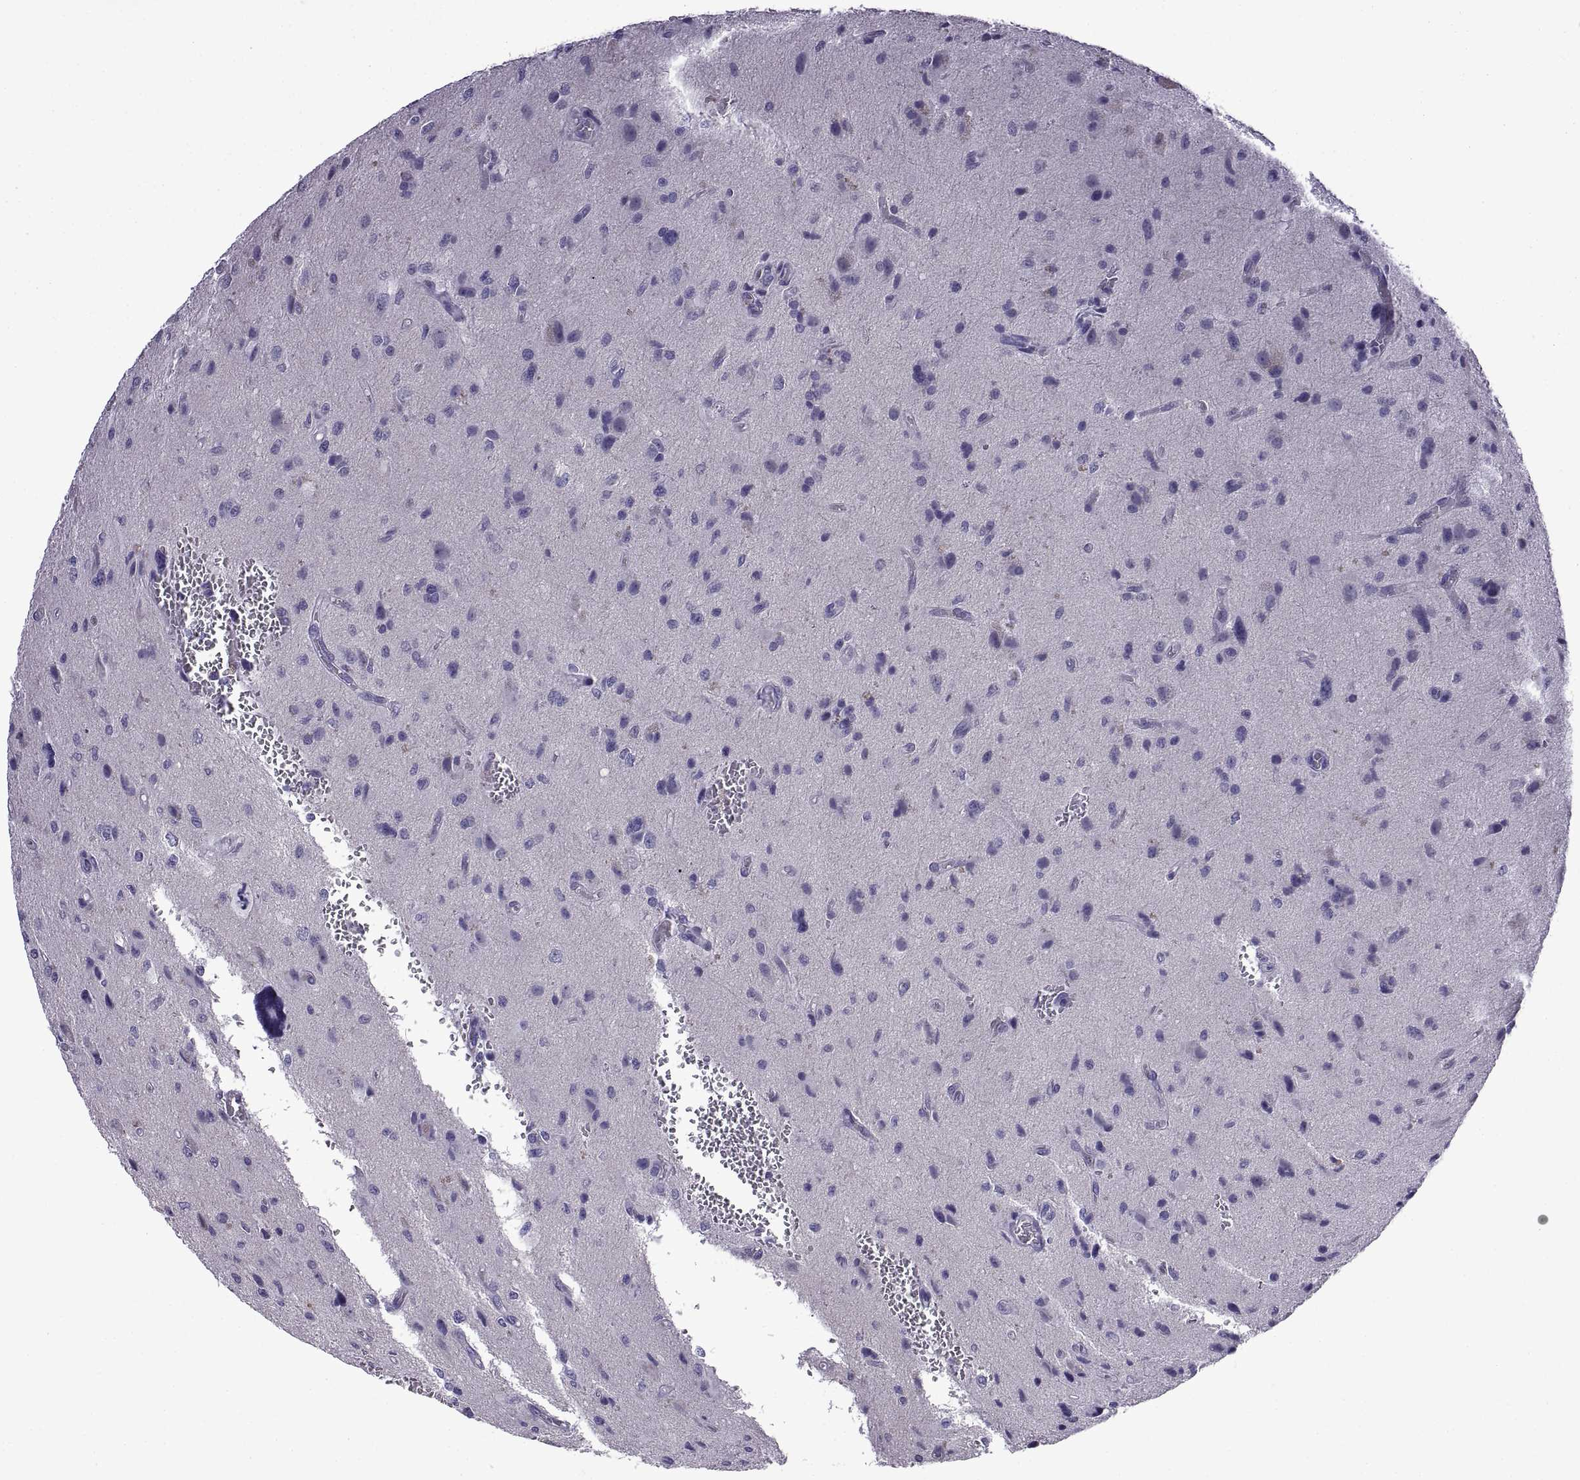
{"staining": {"intensity": "negative", "quantity": "none", "location": "none"}, "tissue": "glioma", "cell_type": "Tumor cells", "image_type": "cancer", "snomed": [{"axis": "morphology", "description": "Glioma, malignant, NOS"}, {"axis": "morphology", "description": "Glioma, malignant, High grade"}, {"axis": "topography", "description": "Brain"}], "caption": "DAB immunohistochemical staining of malignant high-grade glioma demonstrates no significant staining in tumor cells.", "gene": "SPDYE1", "patient": {"sex": "female", "age": 71}}